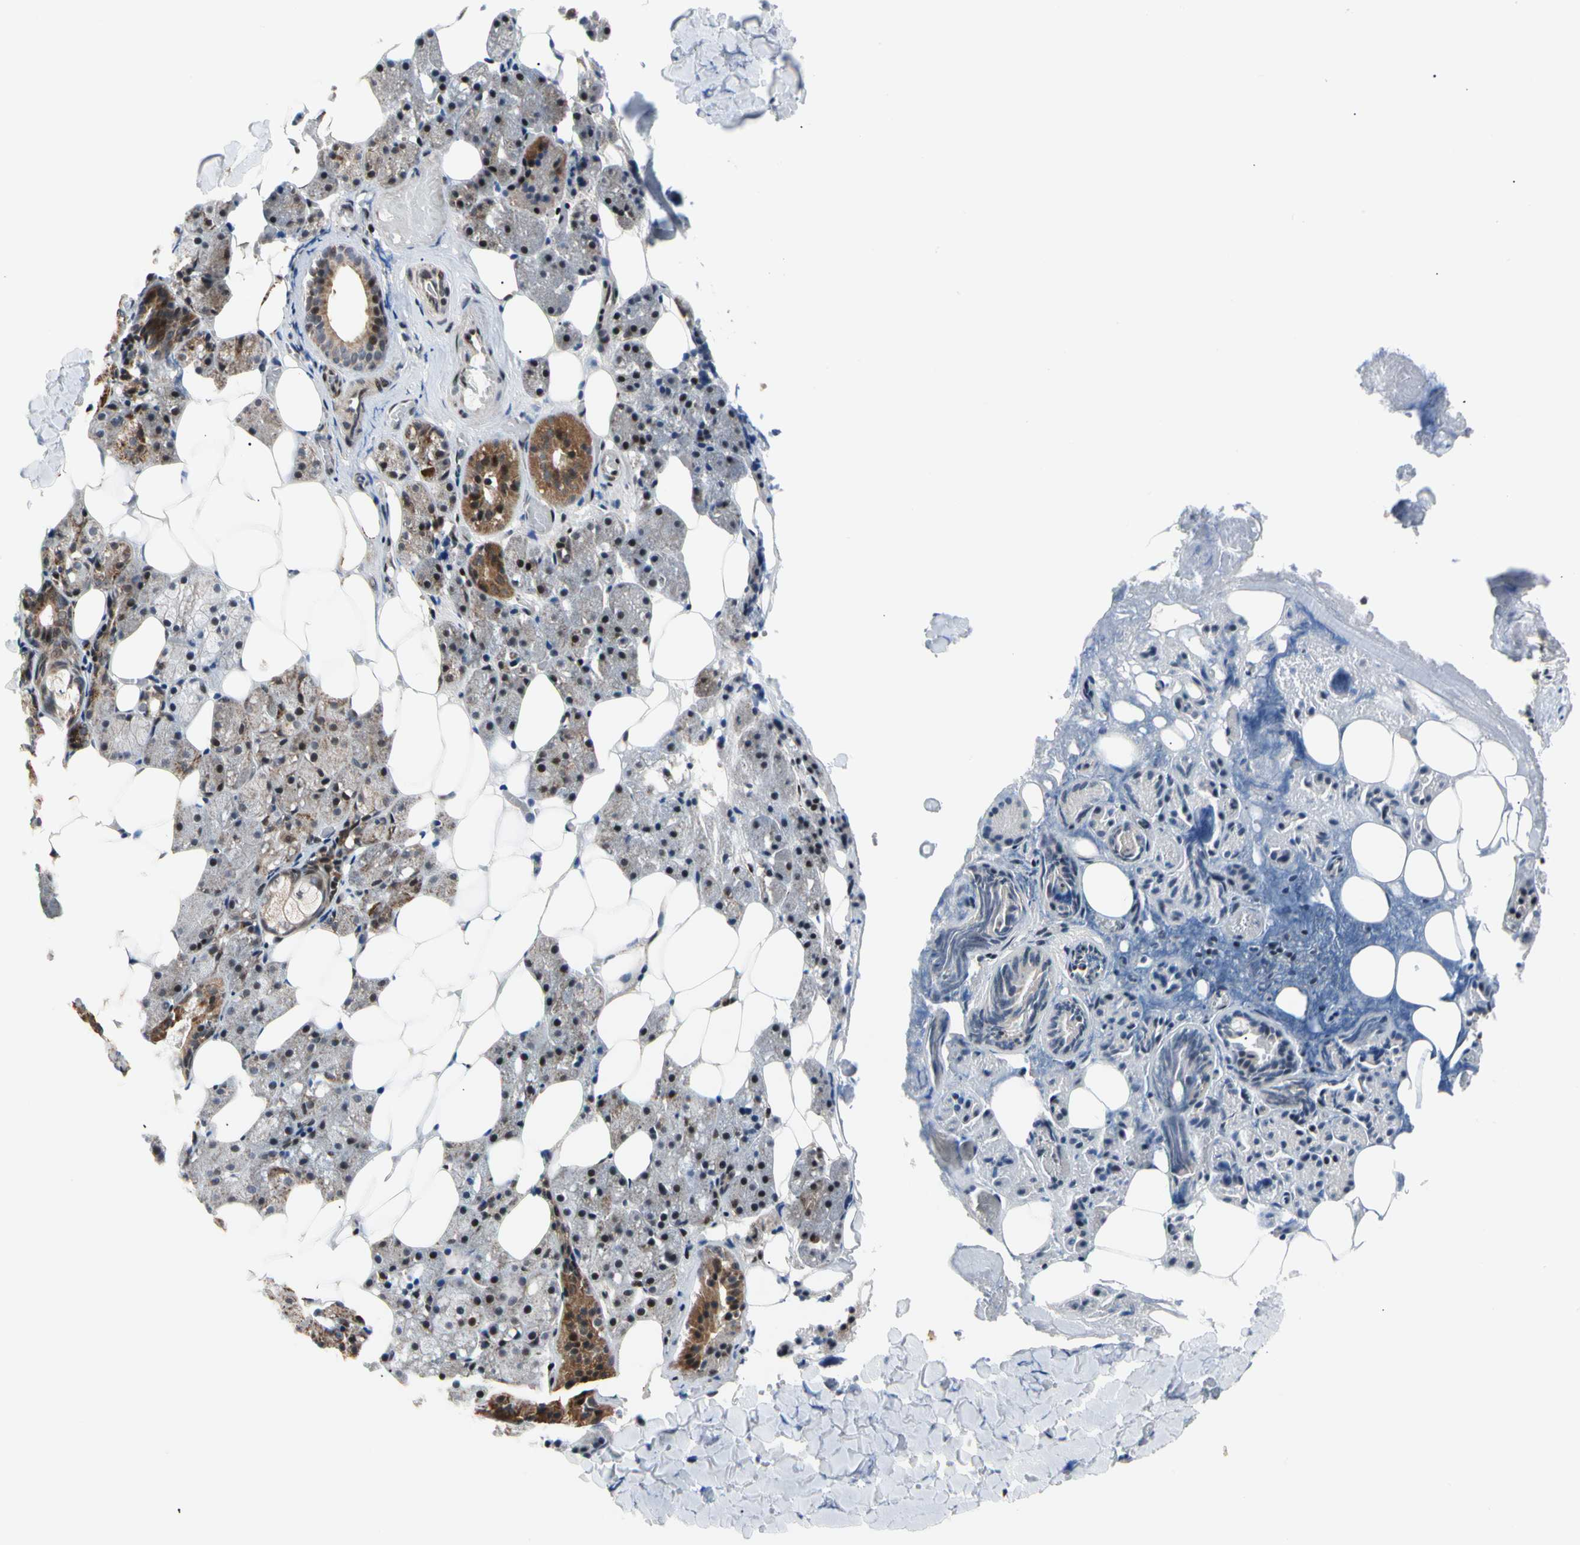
{"staining": {"intensity": "strong", "quantity": "25%-75%", "location": "nuclear"}, "tissue": "salivary gland", "cell_type": "Glandular cells", "image_type": "normal", "snomed": [{"axis": "morphology", "description": "Normal tissue, NOS"}, {"axis": "topography", "description": "Salivary gland"}], "caption": "Protein expression analysis of normal human salivary gland reveals strong nuclear staining in about 25%-75% of glandular cells.", "gene": "E2F1", "patient": {"sex": "female", "age": 55}}